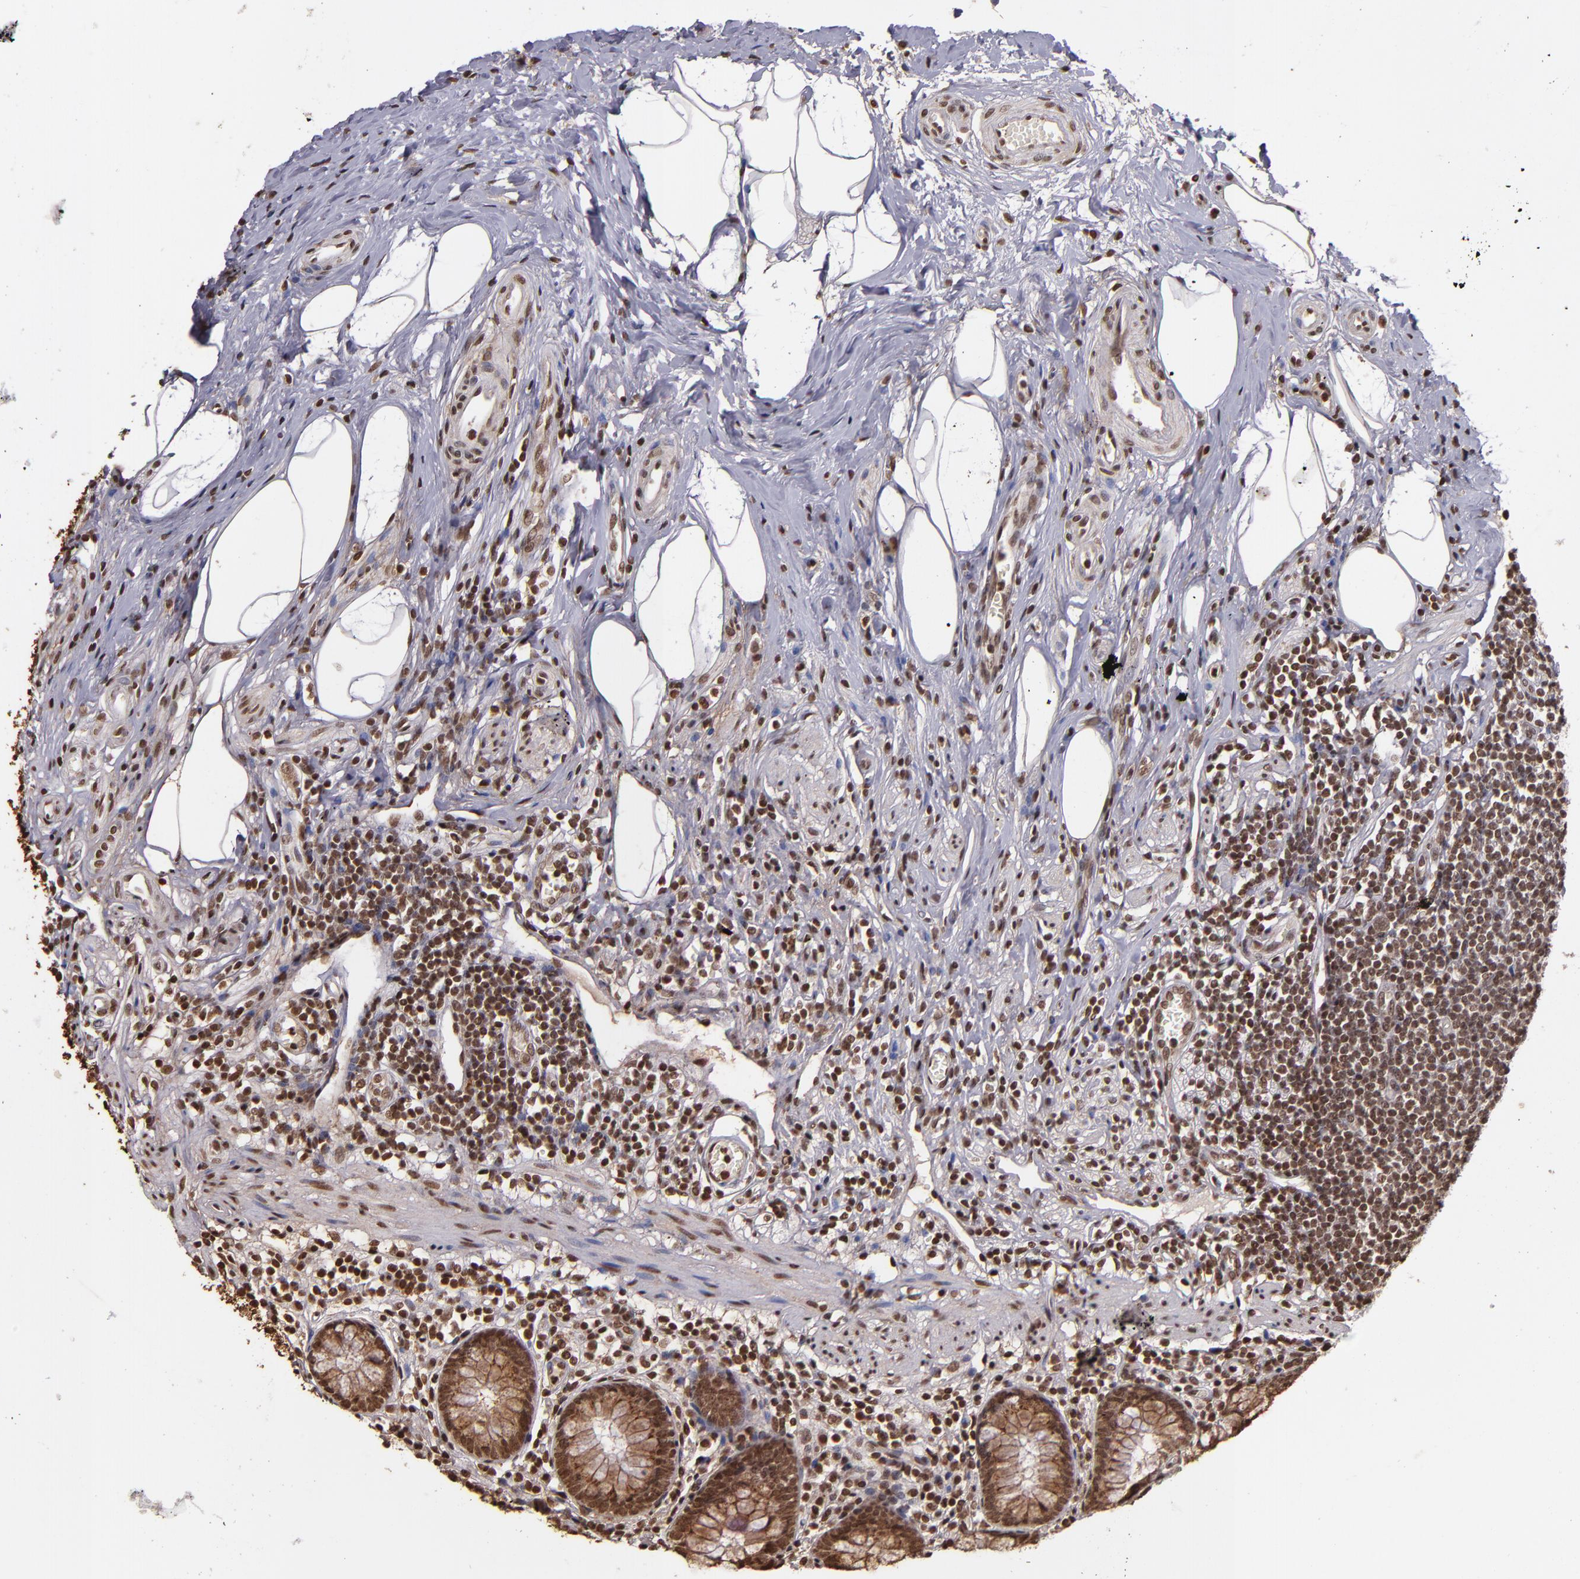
{"staining": {"intensity": "strong", "quantity": ">75%", "location": "cytoplasmic/membranous,nuclear"}, "tissue": "appendix", "cell_type": "Glandular cells", "image_type": "normal", "snomed": [{"axis": "morphology", "description": "Normal tissue, NOS"}, {"axis": "topography", "description": "Appendix"}], "caption": "Strong cytoplasmic/membranous,nuclear positivity for a protein is present in about >75% of glandular cells of normal appendix using immunohistochemistry.", "gene": "CUL3", "patient": {"sex": "male", "age": 38}}